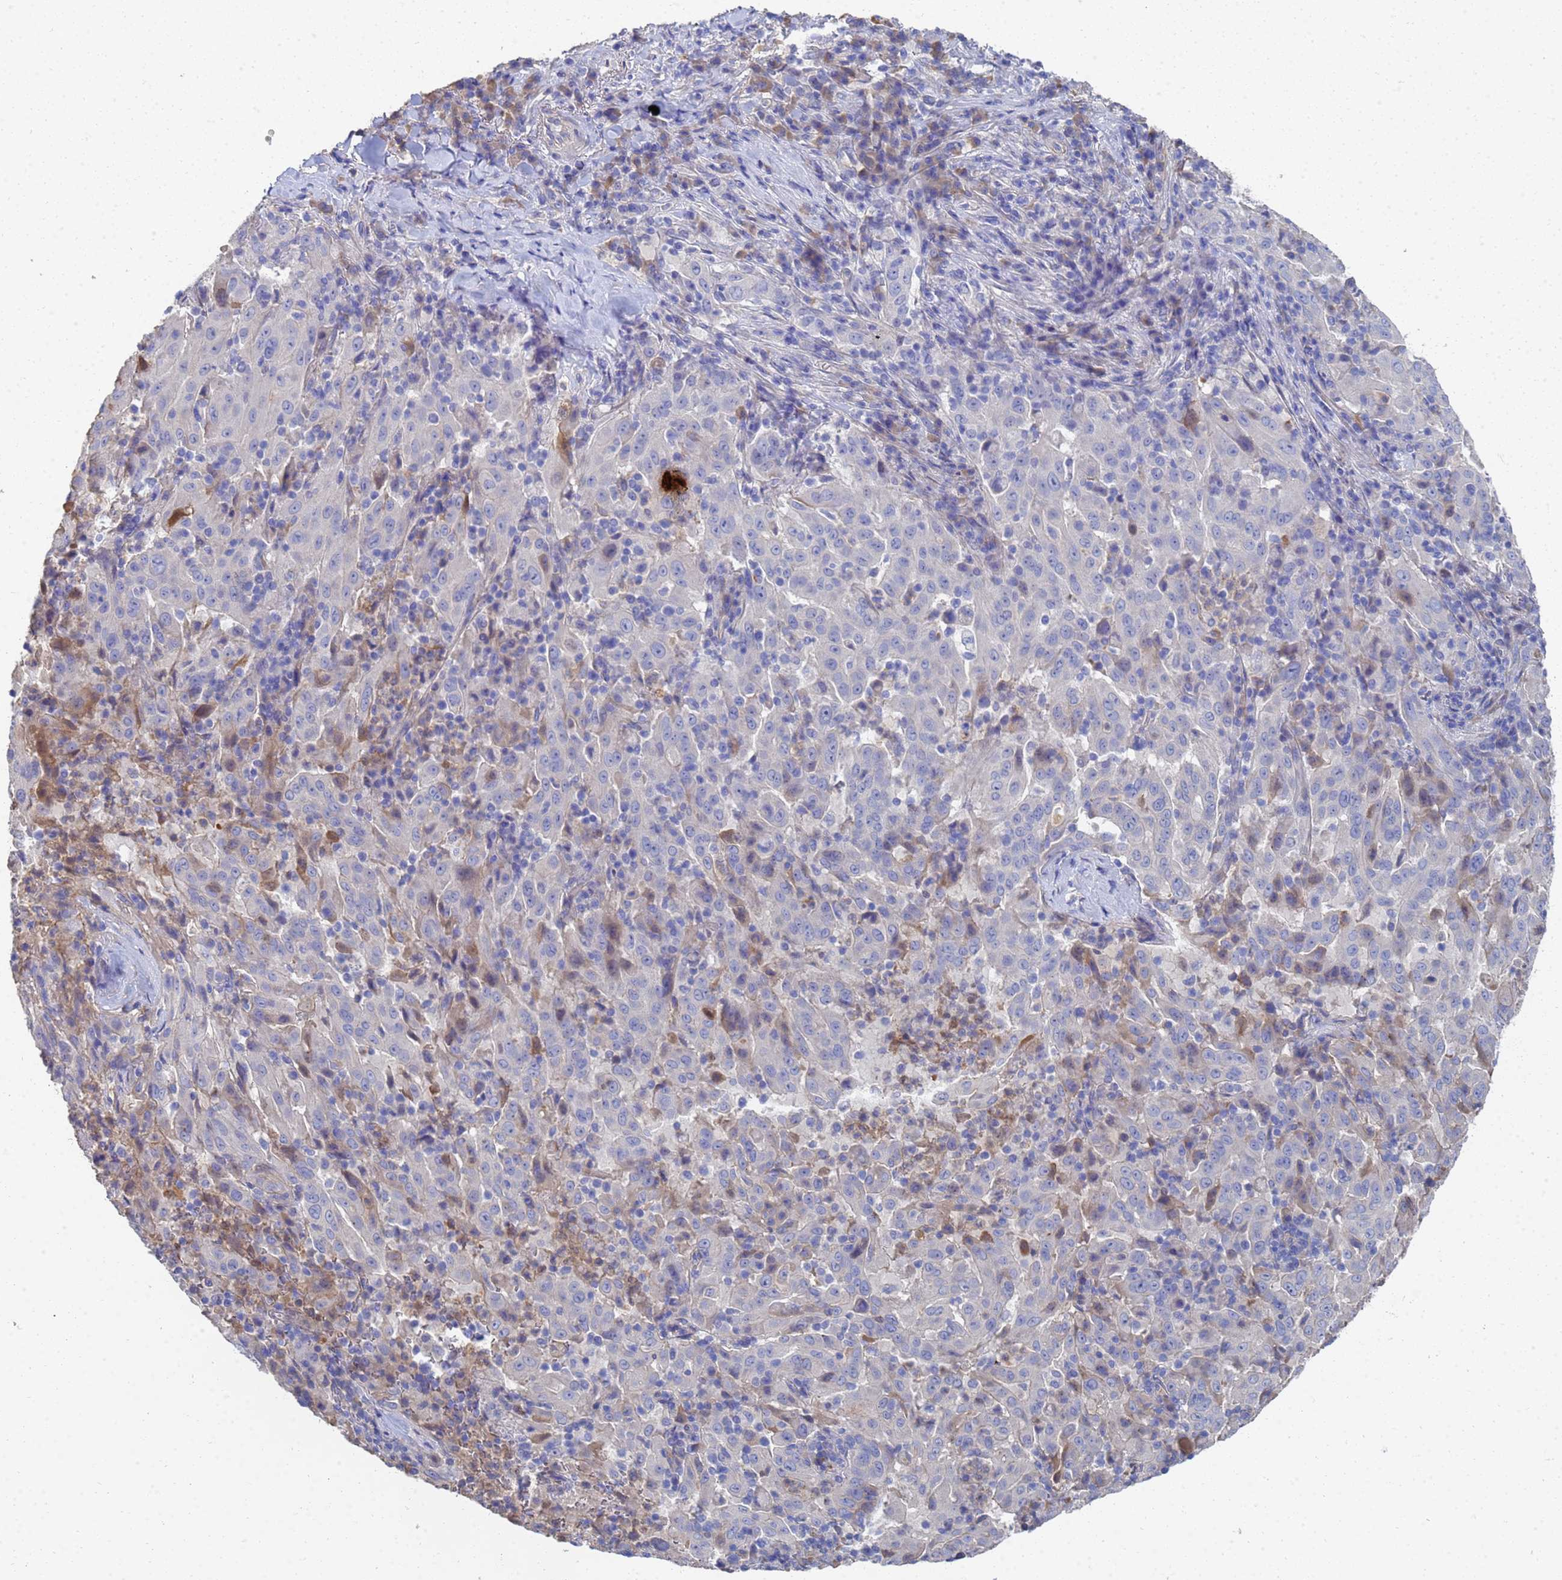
{"staining": {"intensity": "negative", "quantity": "none", "location": "none"}, "tissue": "pancreatic cancer", "cell_type": "Tumor cells", "image_type": "cancer", "snomed": [{"axis": "morphology", "description": "Adenocarcinoma, NOS"}, {"axis": "topography", "description": "Pancreas"}], "caption": "Pancreatic cancer (adenocarcinoma) was stained to show a protein in brown. There is no significant positivity in tumor cells. (DAB (3,3'-diaminobenzidine) immunohistochemistry with hematoxylin counter stain).", "gene": "LBX2", "patient": {"sex": "male", "age": 63}}